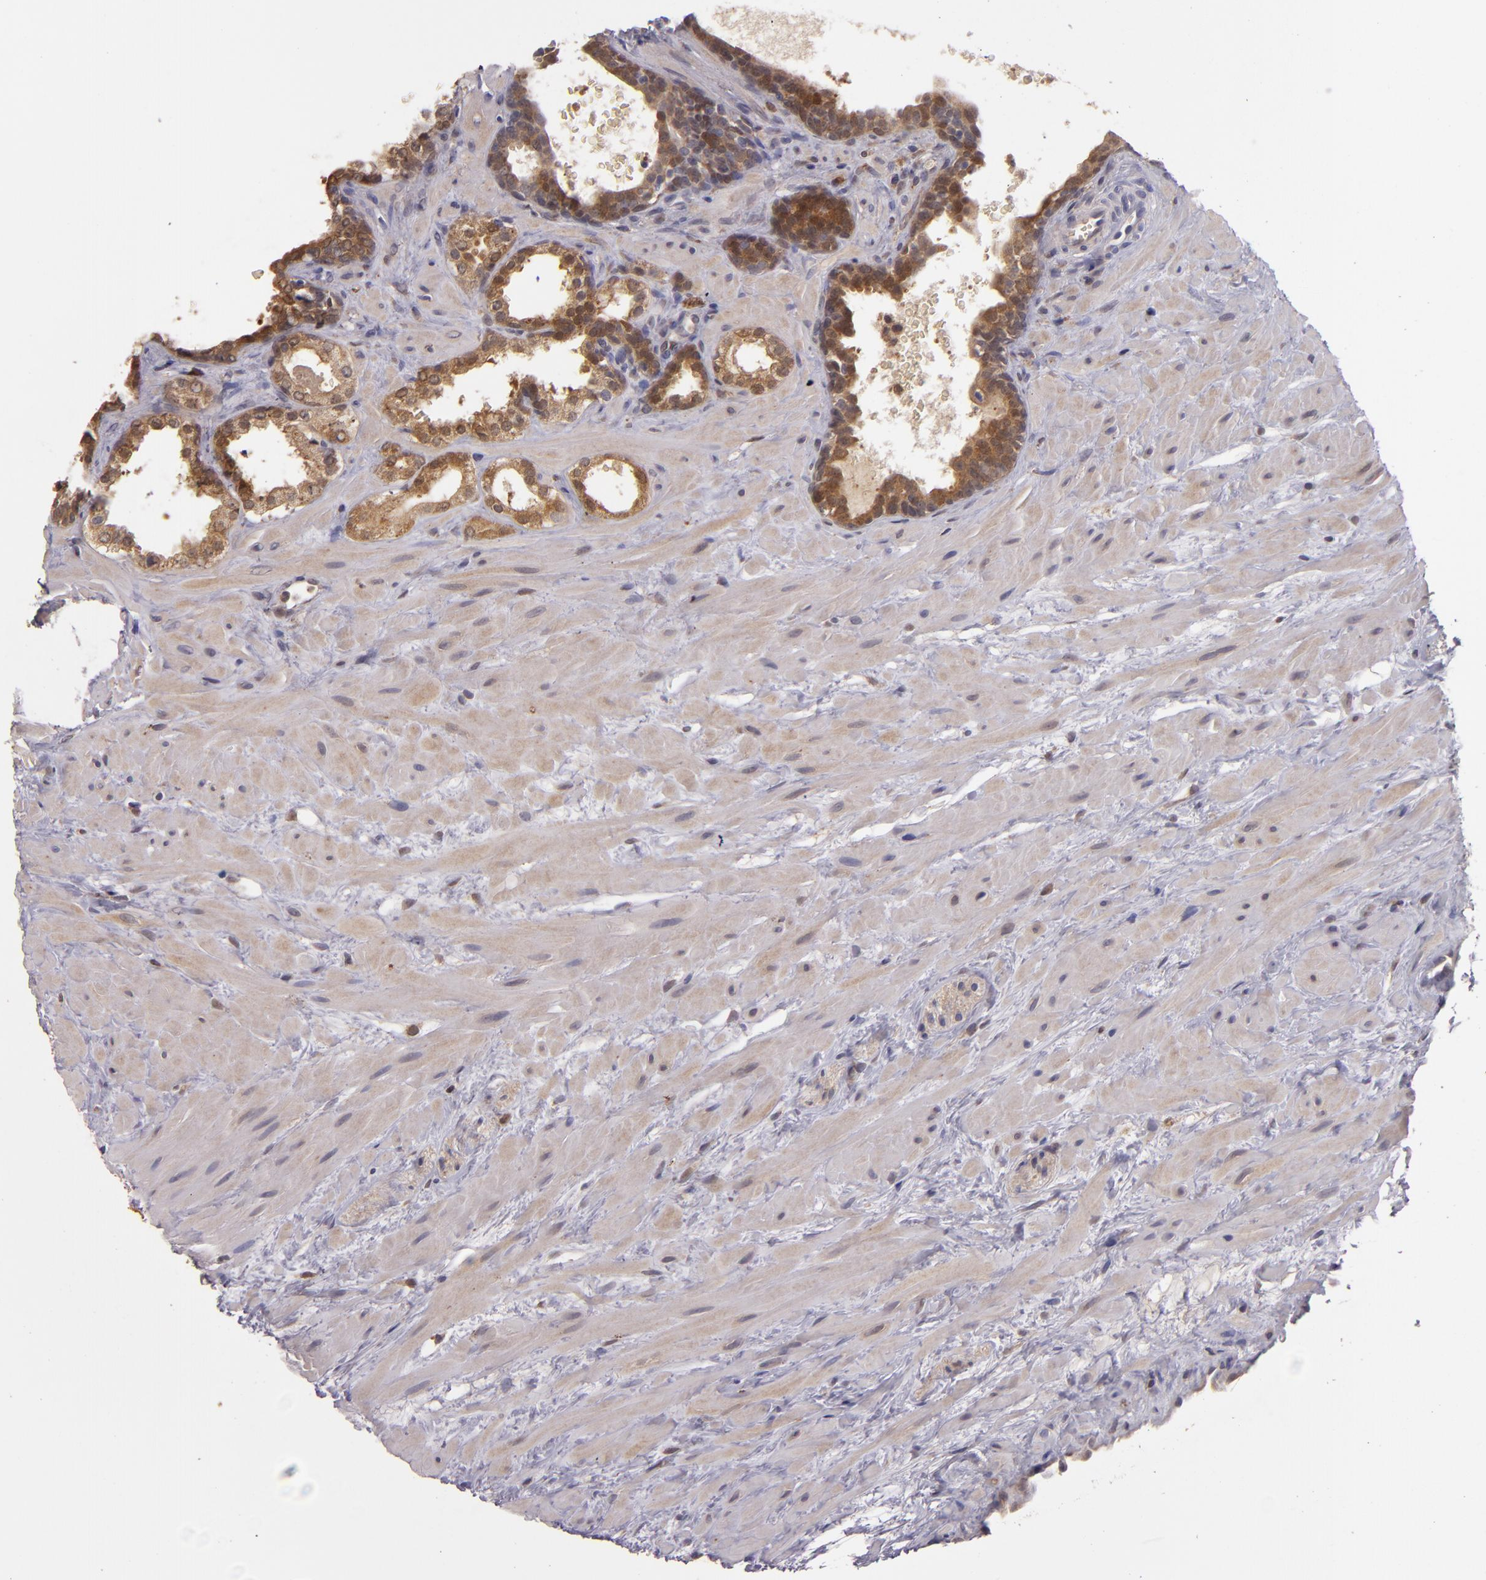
{"staining": {"intensity": "moderate", "quantity": ">75%", "location": "cytoplasmic/membranous"}, "tissue": "prostate cancer", "cell_type": "Tumor cells", "image_type": "cancer", "snomed": [{"axis": "morphology", "description": "Adenocarcinoma, Low grade"}, {"axis": "topography", "description": "Prostate"}], "caption": "This is a micrograph of immunohistochemistry (IHC) staining of prostate cancer, which shows moderate staining in the cytoplasmic/membranous of tumor cells.", "gene": "FHIT", "patient": {"sex": "male", "age": 57}}